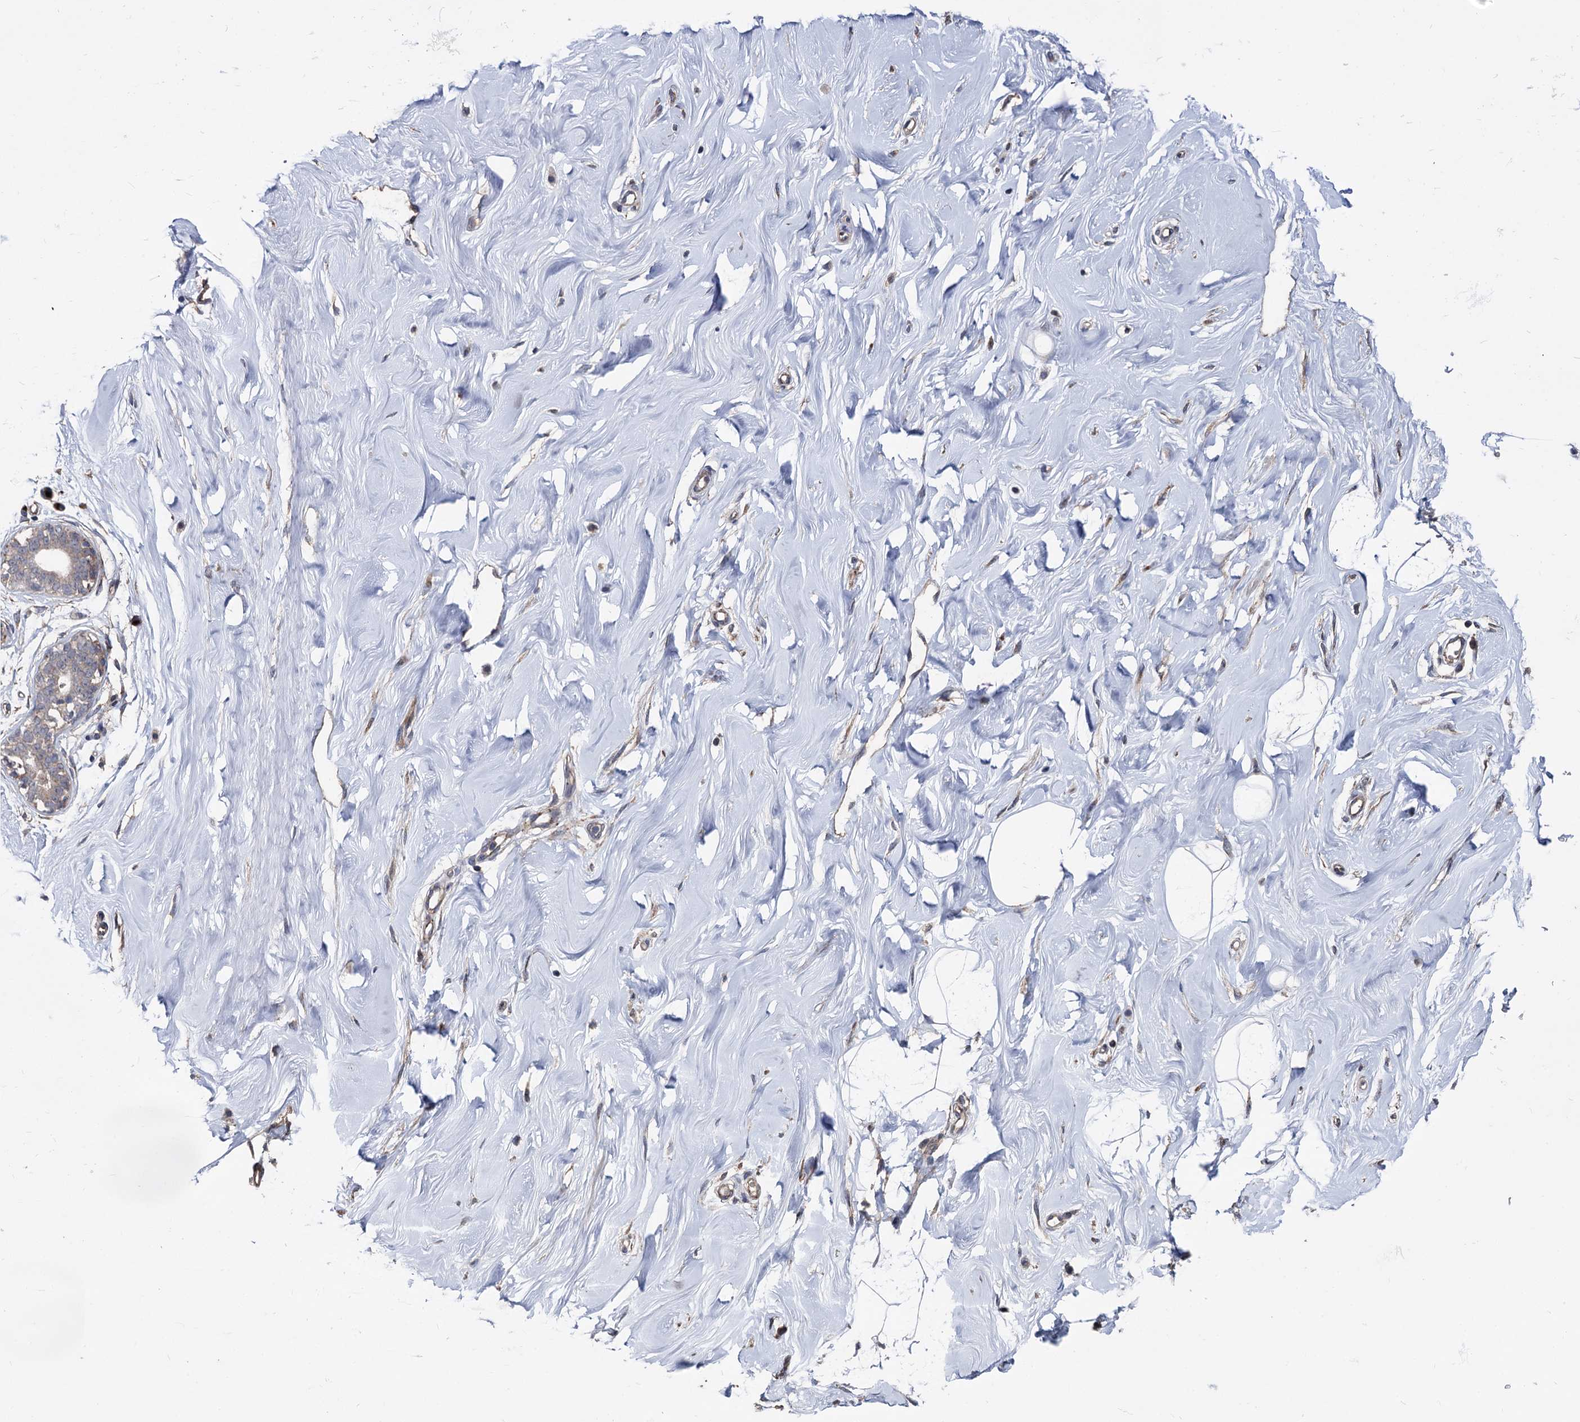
{"staining": {"intensity": "negative", "quantity": "none", "location": "none"}, "tissue": "breast", "cell_type": "Adipocytes", "image_type": "normal", "snomed": [{"axis": "morphology", "description": "Normal tissue, NOS"}, {"axis": "morphology", "description": "Adenoma, NOS"}, {"axis": "topography", "description": "Breast"}], "caption": "Immunohistochemistry histopathology image of unremarkable breast: breast stained with DAB (3,3'-diaminobenzidine) reveals no significant protein positivity in adipocytes.", "gene": "SMAGP", "patient": {"sex": "female", "age": 23}}